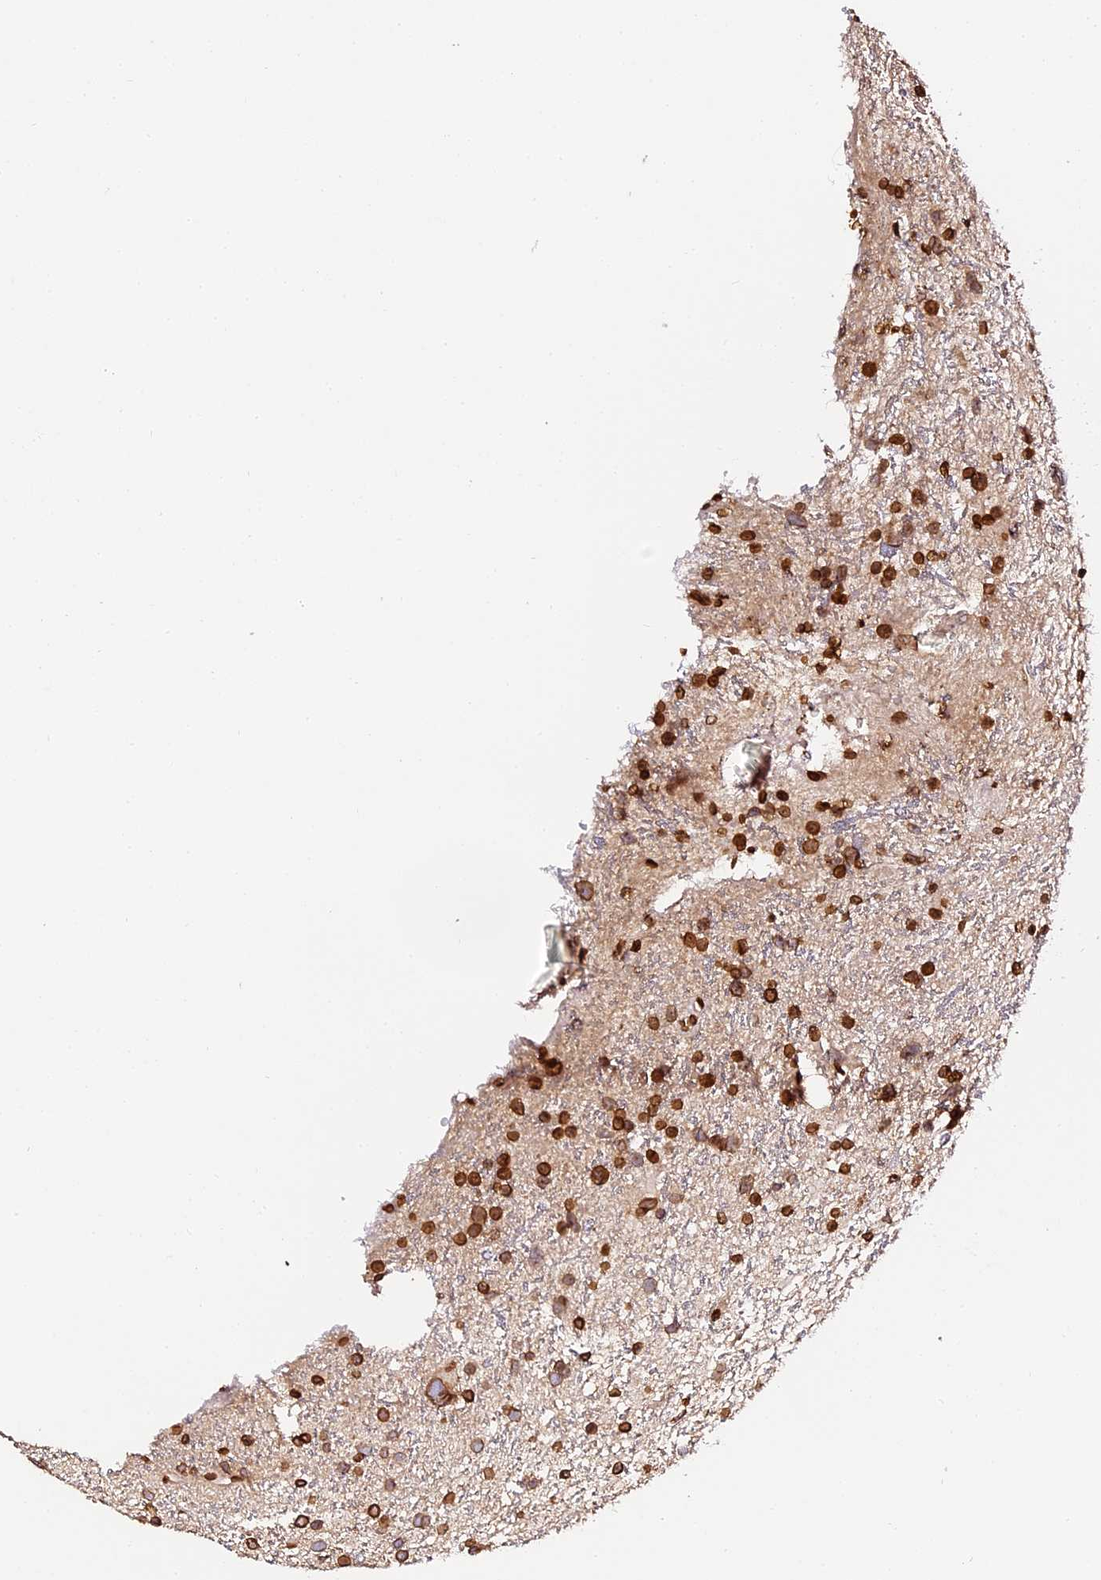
{"staining": {"intensity": "strong", "quantity": ">75%", "location": "cytoplasmic/membranous,nuclear"}, "tissue": "glioma", "cell_type": "Tumor cells", "image_type": "cancer", "snomed": [{"axis": "morphology", "description": "Glioma, malignant, Low grade"}, {"axis": "topography", "description": "Cerebral cortex"}], "caption": "Approximately >75% of tumor cells in glioma exhibit strong cytoplasmic/membranous and nuclear protein expression as visualized by brown immunohistochemical staining.", "gene": "ANAPC5", "patient": {"sex": "female", "age": 39}}